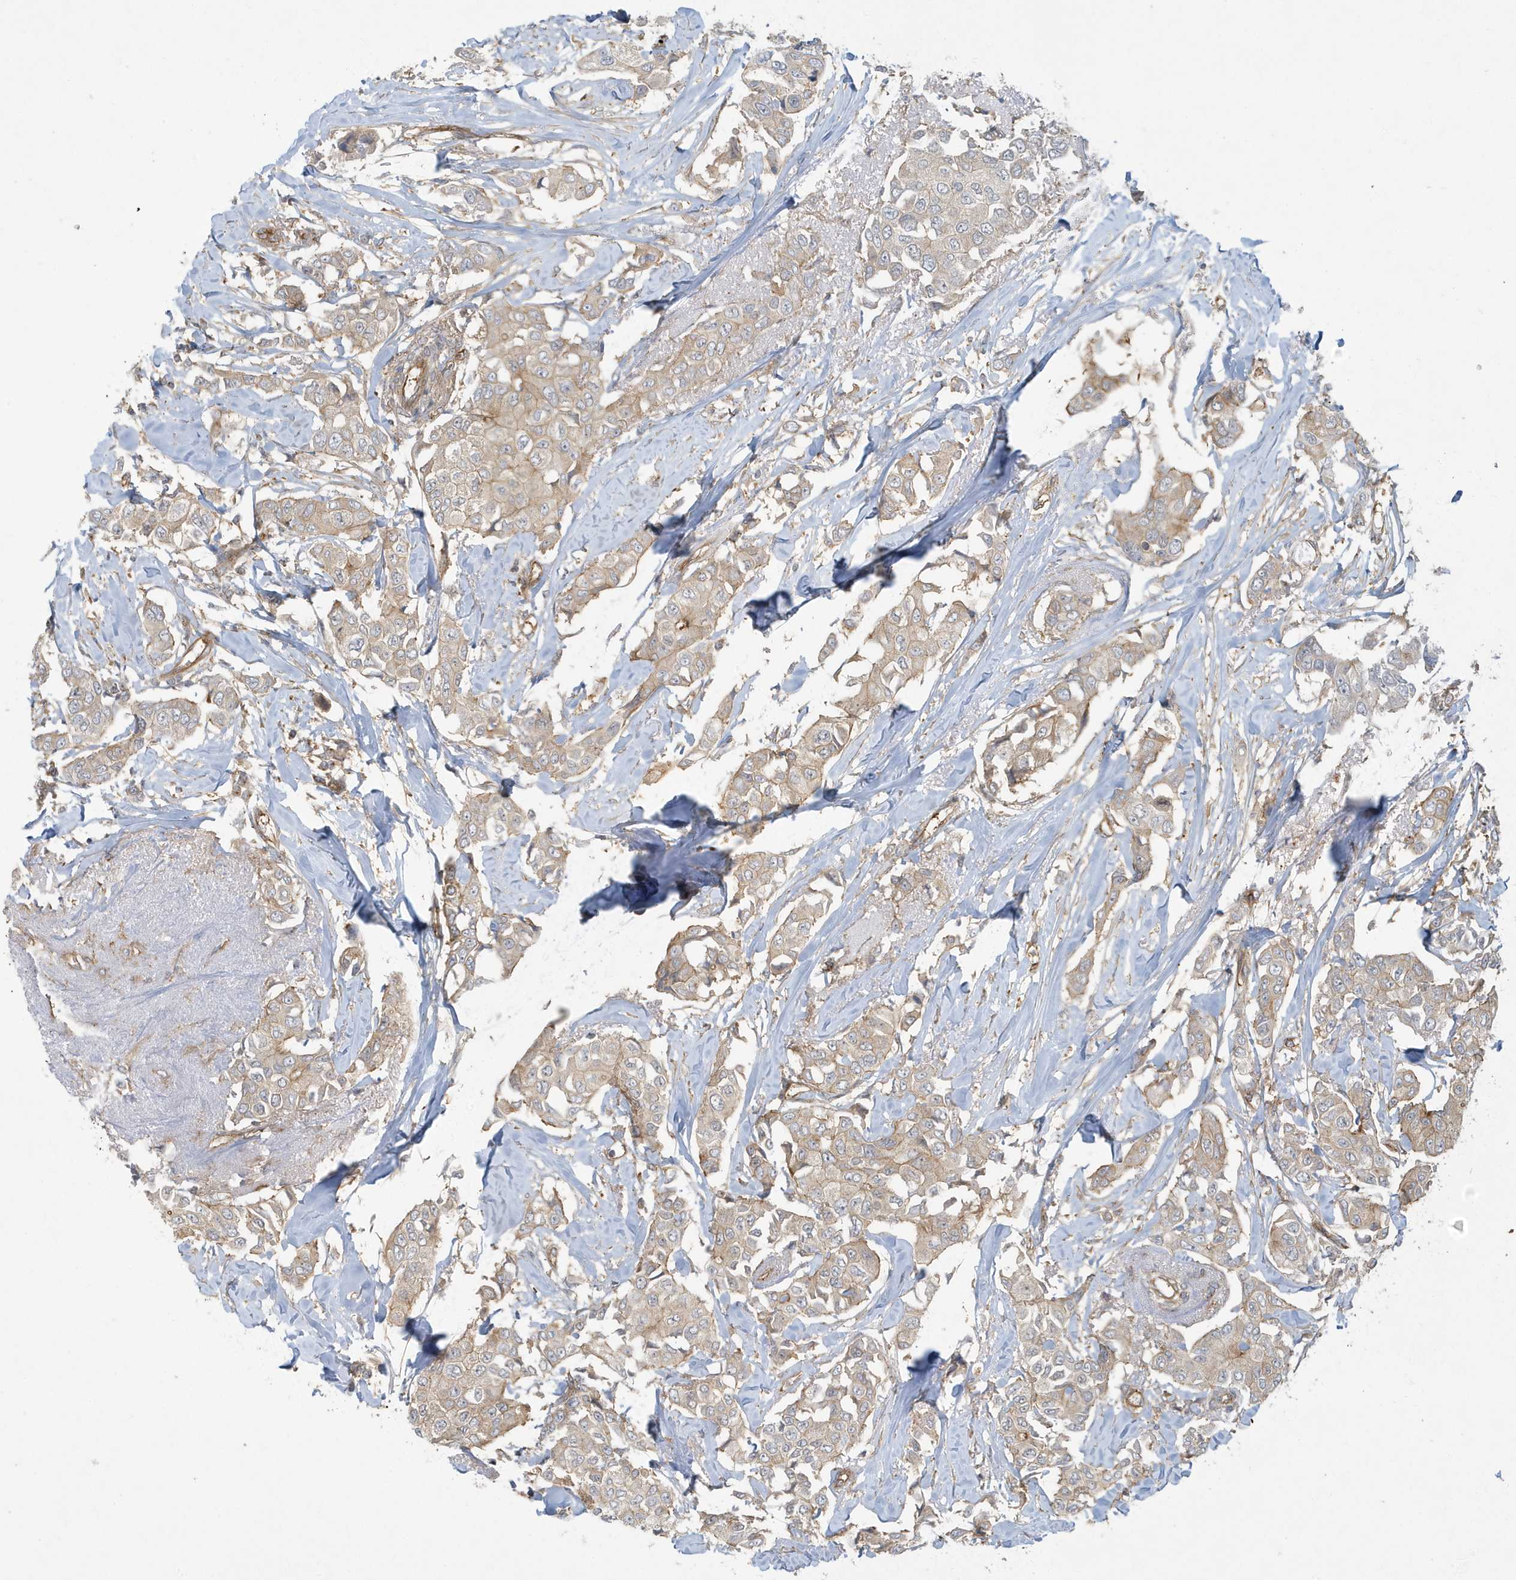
{"staining": {"intensity": "weak", "quantity": ">75%", "location": "cytoplasmic/membranous"}, "tissue": "breast cancer", "cell_type": "Tumor cells", "image_type": "cancer", "snomed": [{"axis": "morphology", "description": "Duct carcinoma"}, {"axis": "topography", "description": "Breast"}], "caption": "High-magnification brightfield microscopy of breast invasive ductal carcinoma stained with DAB (brown) and counterstained with hematoxylin (blue). tumor cells exhibit weak cytoplasmic/membranous positivity is appreciated in approximately>75% of cells. Nuclei are stained in blue.", "gene": "ATP23", "patient": {"sex": "female", "age": 80}}